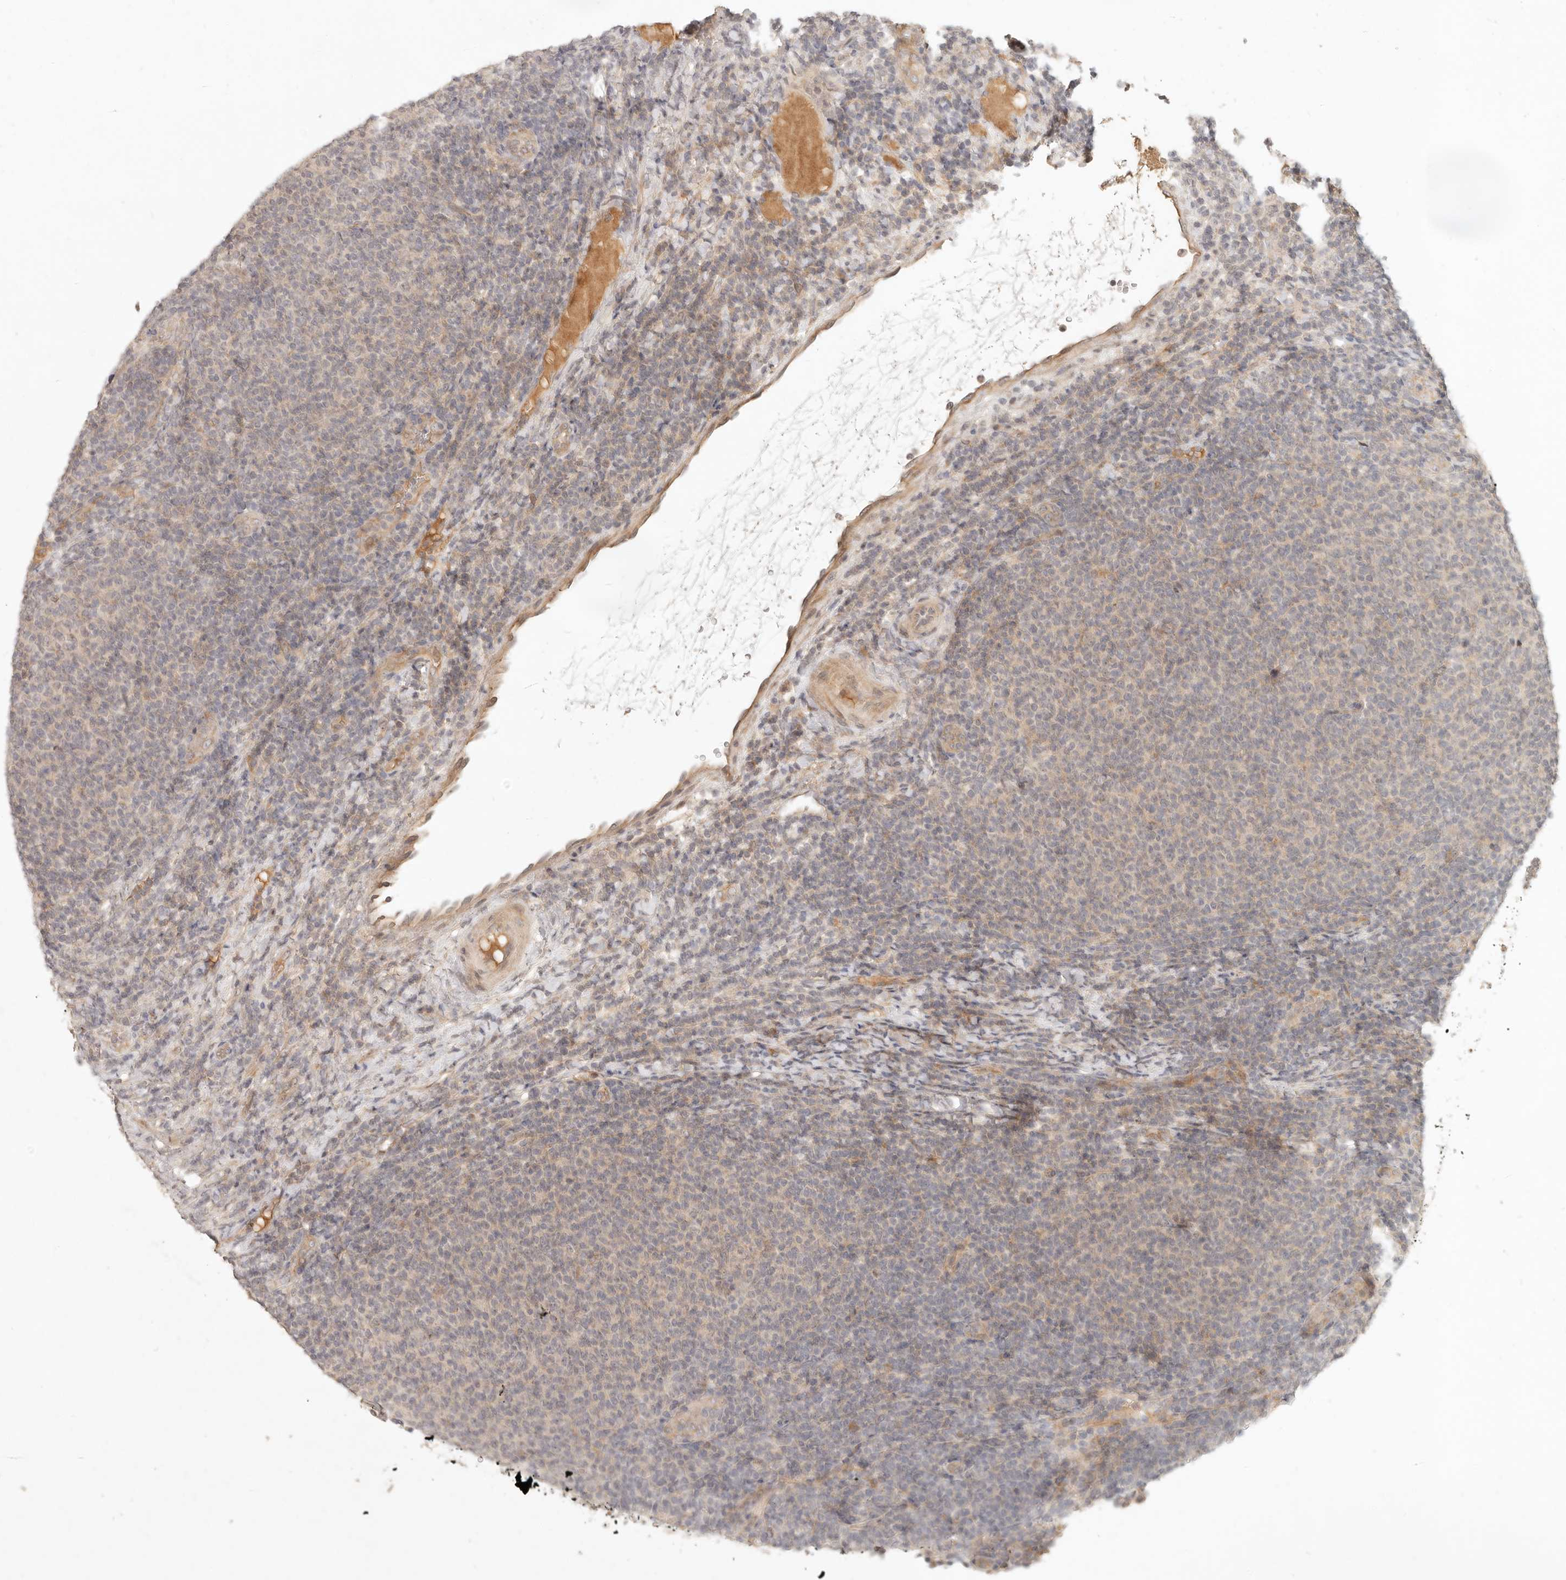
{"staining": {"intensity": "negative", "quantity": "none", "location": "none"}, "tissue": "lymphoma", "cell_type": "Tumor cells", "image_type": "cancer", "snomed": [{"axis": "morphology", "description": "Malignant lymphoma, non-Hodgkin's type, Low grade"}, {"axis": "topography", "description": "Lymph node"}], "caption": "IHC micrograph of malignant lymphoma, non-Hodgkin's type (low-grade) stained for a protein (brown), which displays no staining in tumor cells. (DAB (3,3'-diaminobenzidine) IHC, high magnification).", "gene": "UBXN11", "patient": {"sex": "male", "age": 66}}